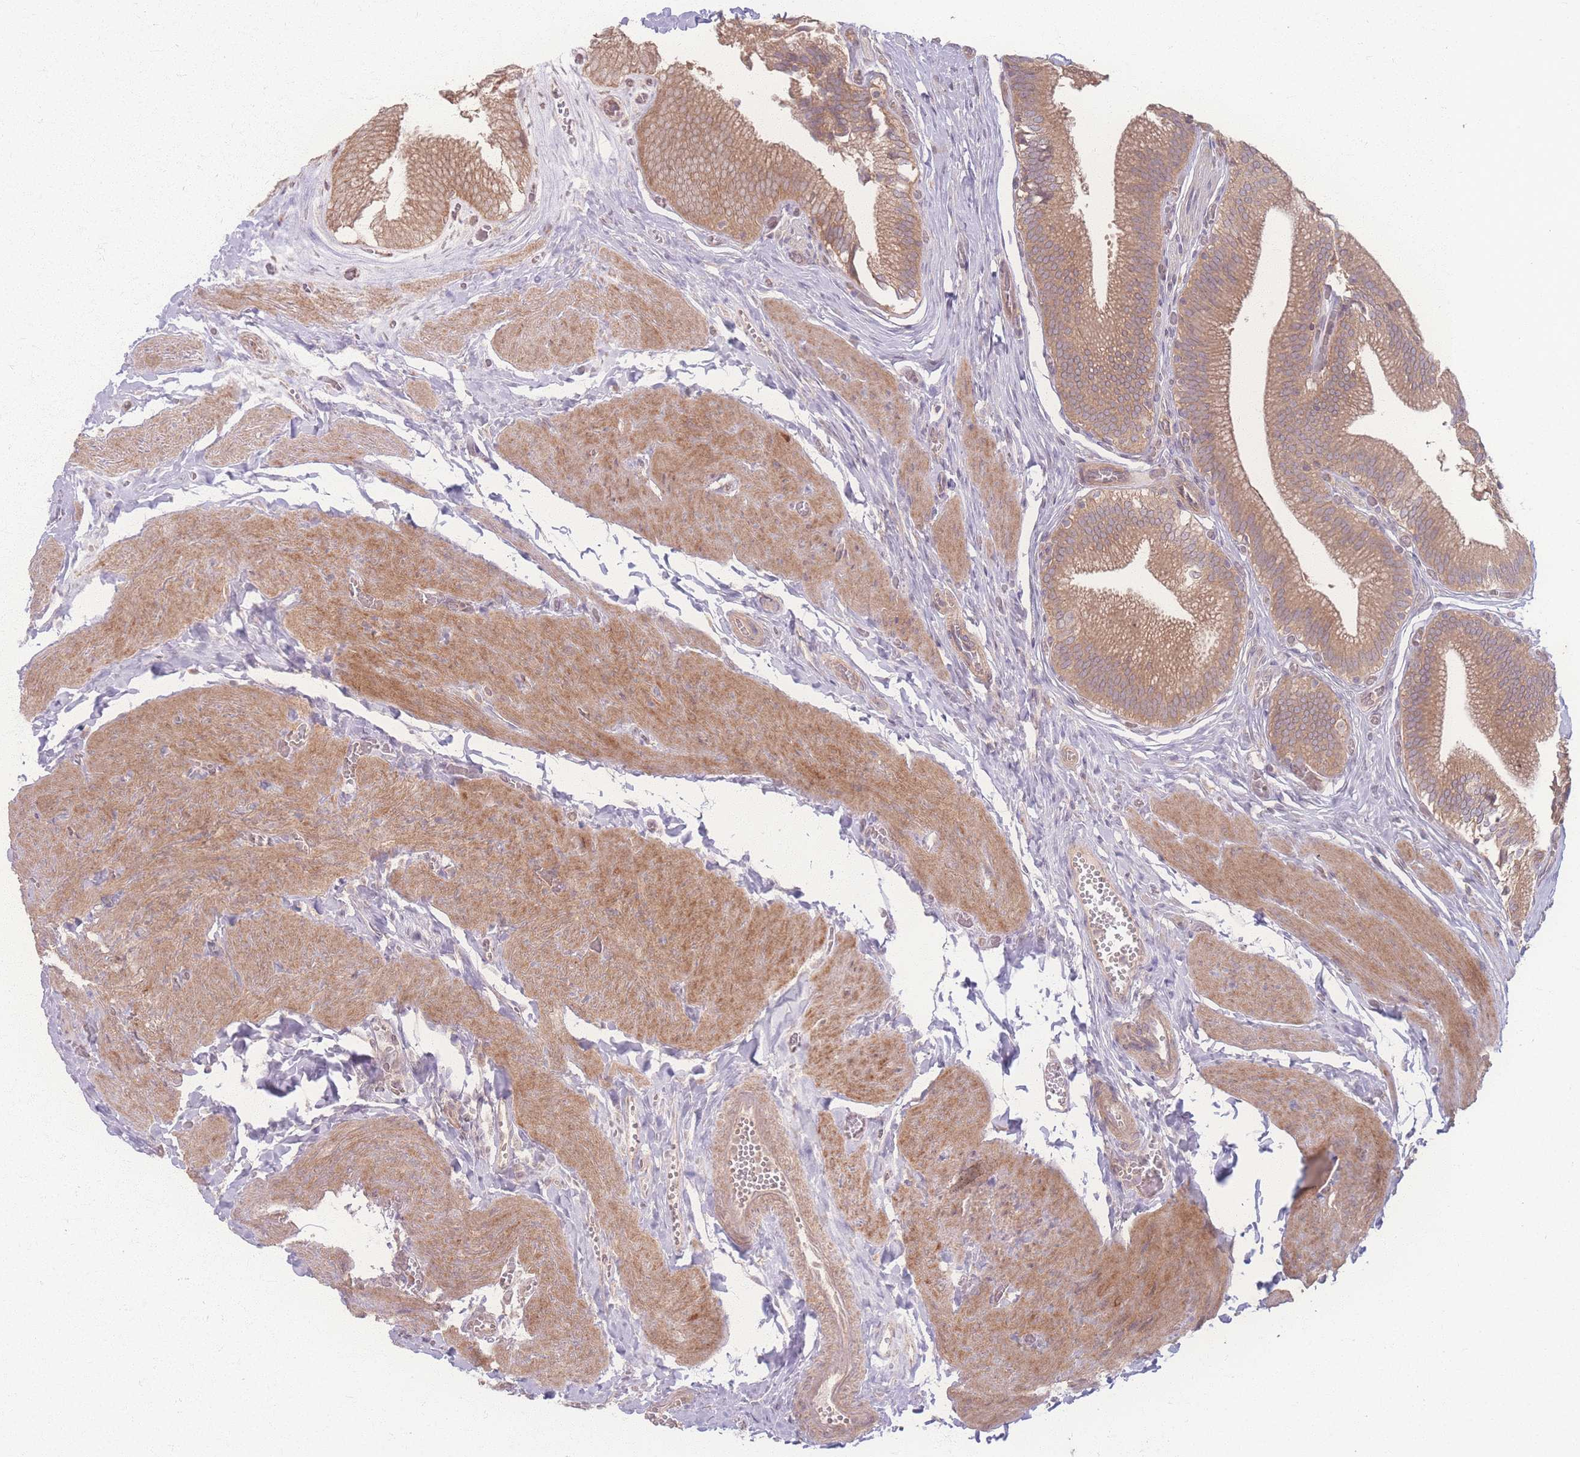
{"staining": {"intensity": "moderate", "quantity": ">75%", "location": "cytoplasmic/membranous"}, "tissue": "gallbladder", "cell_type": "Glandular cells", "image_type": "normal", "snomed": [{"axis": "morphology", "description": "Normal tissue, NOS"}, {"axis": "topography", "description": "Gallbladder"}, {"axis": "topography", "description": "Peripheral nerve tissue"}], "caption": "High-power microscopy captured an immunohistochemistry (IHC) histopathology image of normal gallbladder, revealing moderate cytoplasmic/membranous positivity in approximately >75% of glandular cells. (IHC, brightfield microscopy, high magnification).", "gene": "INSR", "patient": {"sex": "male", "age": 17}}